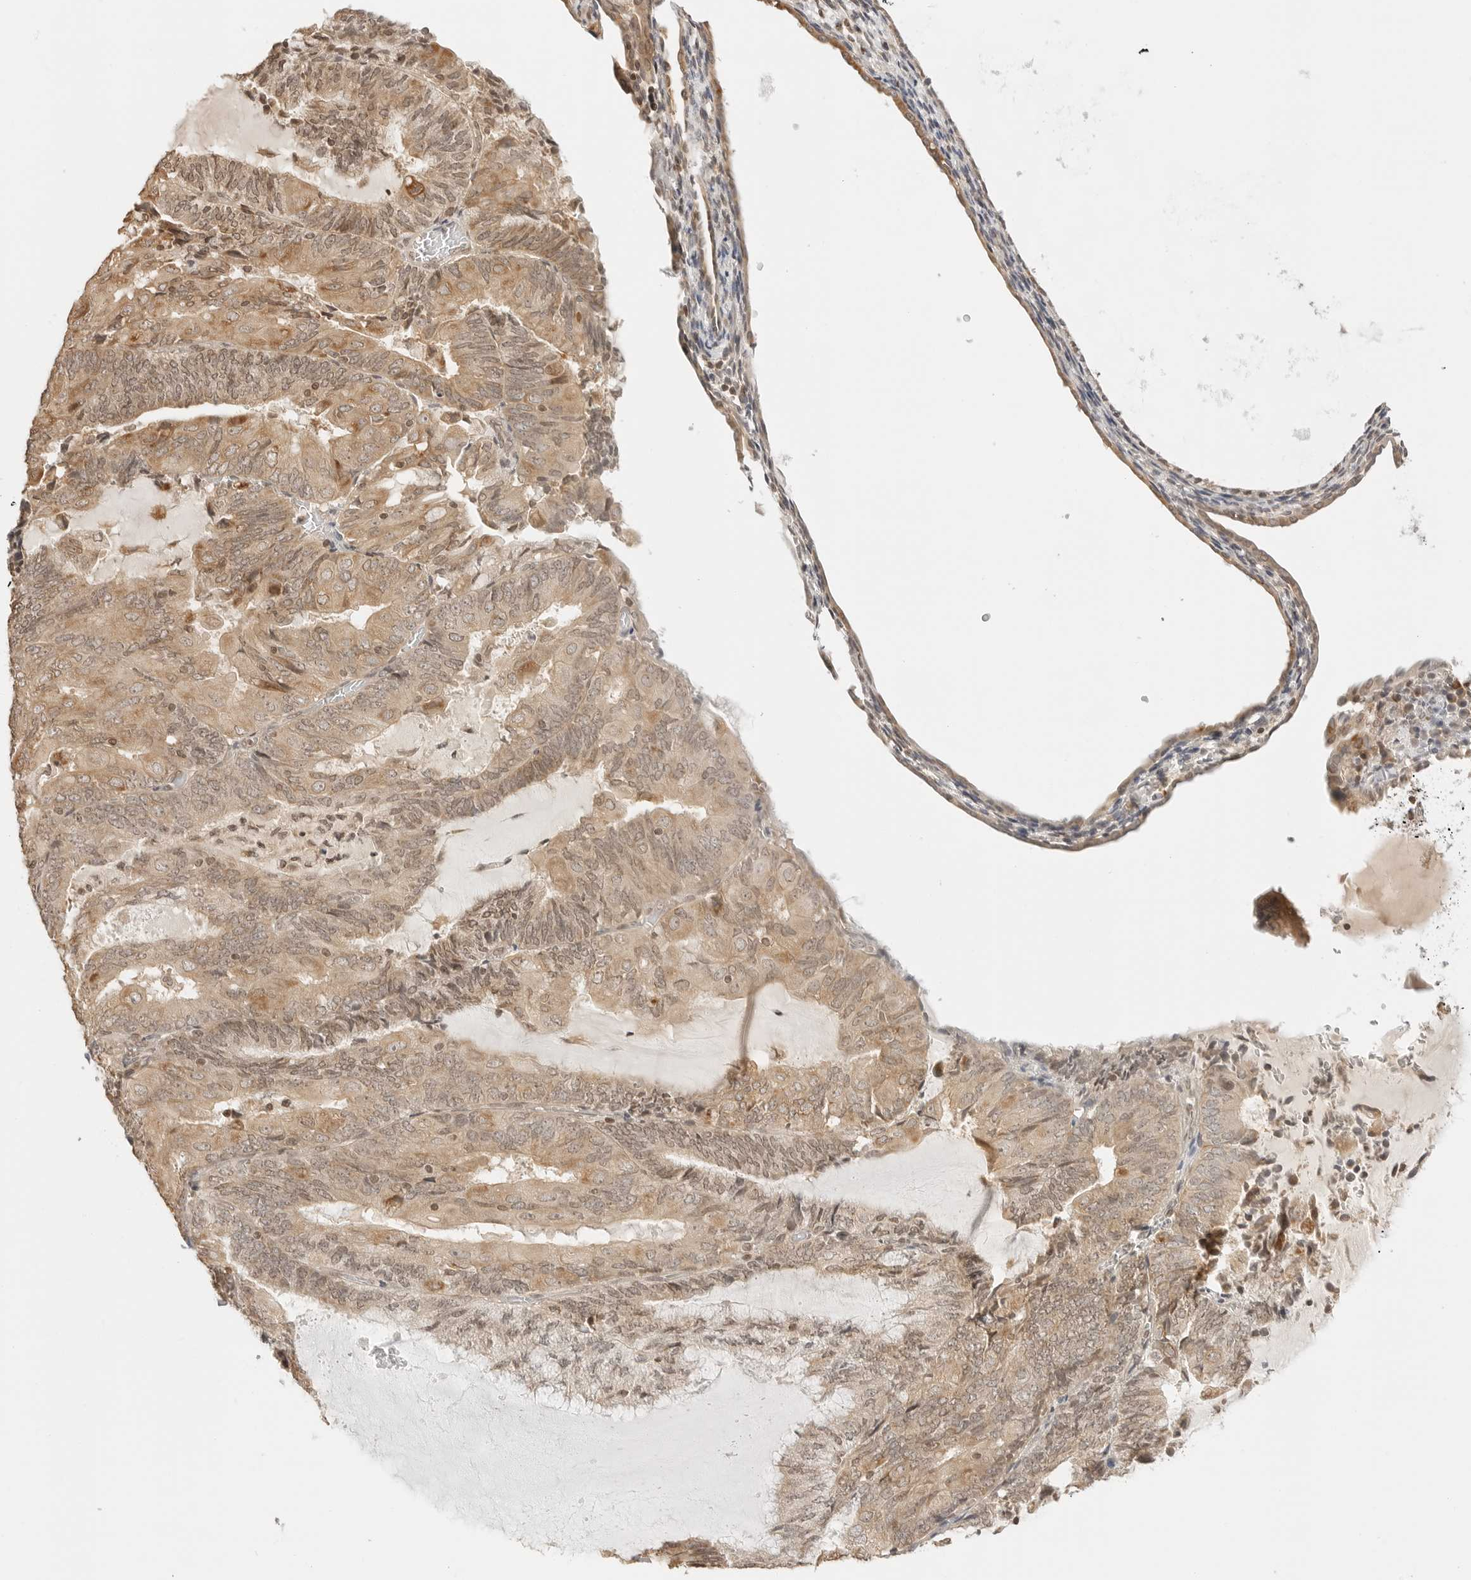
{"staining": {"intensity": "moderate", "quantity": ">75%", "location": "cytoplasmic/membranous,nuclear"}, "tissue": "endometrial cancer", "cell_type": "Tumor cells", "image_type": "cancer", "snomed": [{"axis": "morphology", "description": "Adenocarcinoma, NOS"}, {"axis": "topography", "description": "Endometrium"}], "caption": "The micrograph shows immunohistochemical staining of adenocarcinoma (endometrial). There is moderate cytoplasmic/membranous and nuclear staining is appreciated in about >75% of tumor cells.", "gene": "POLH", "patient": {"sex": "female", "age": 81}}